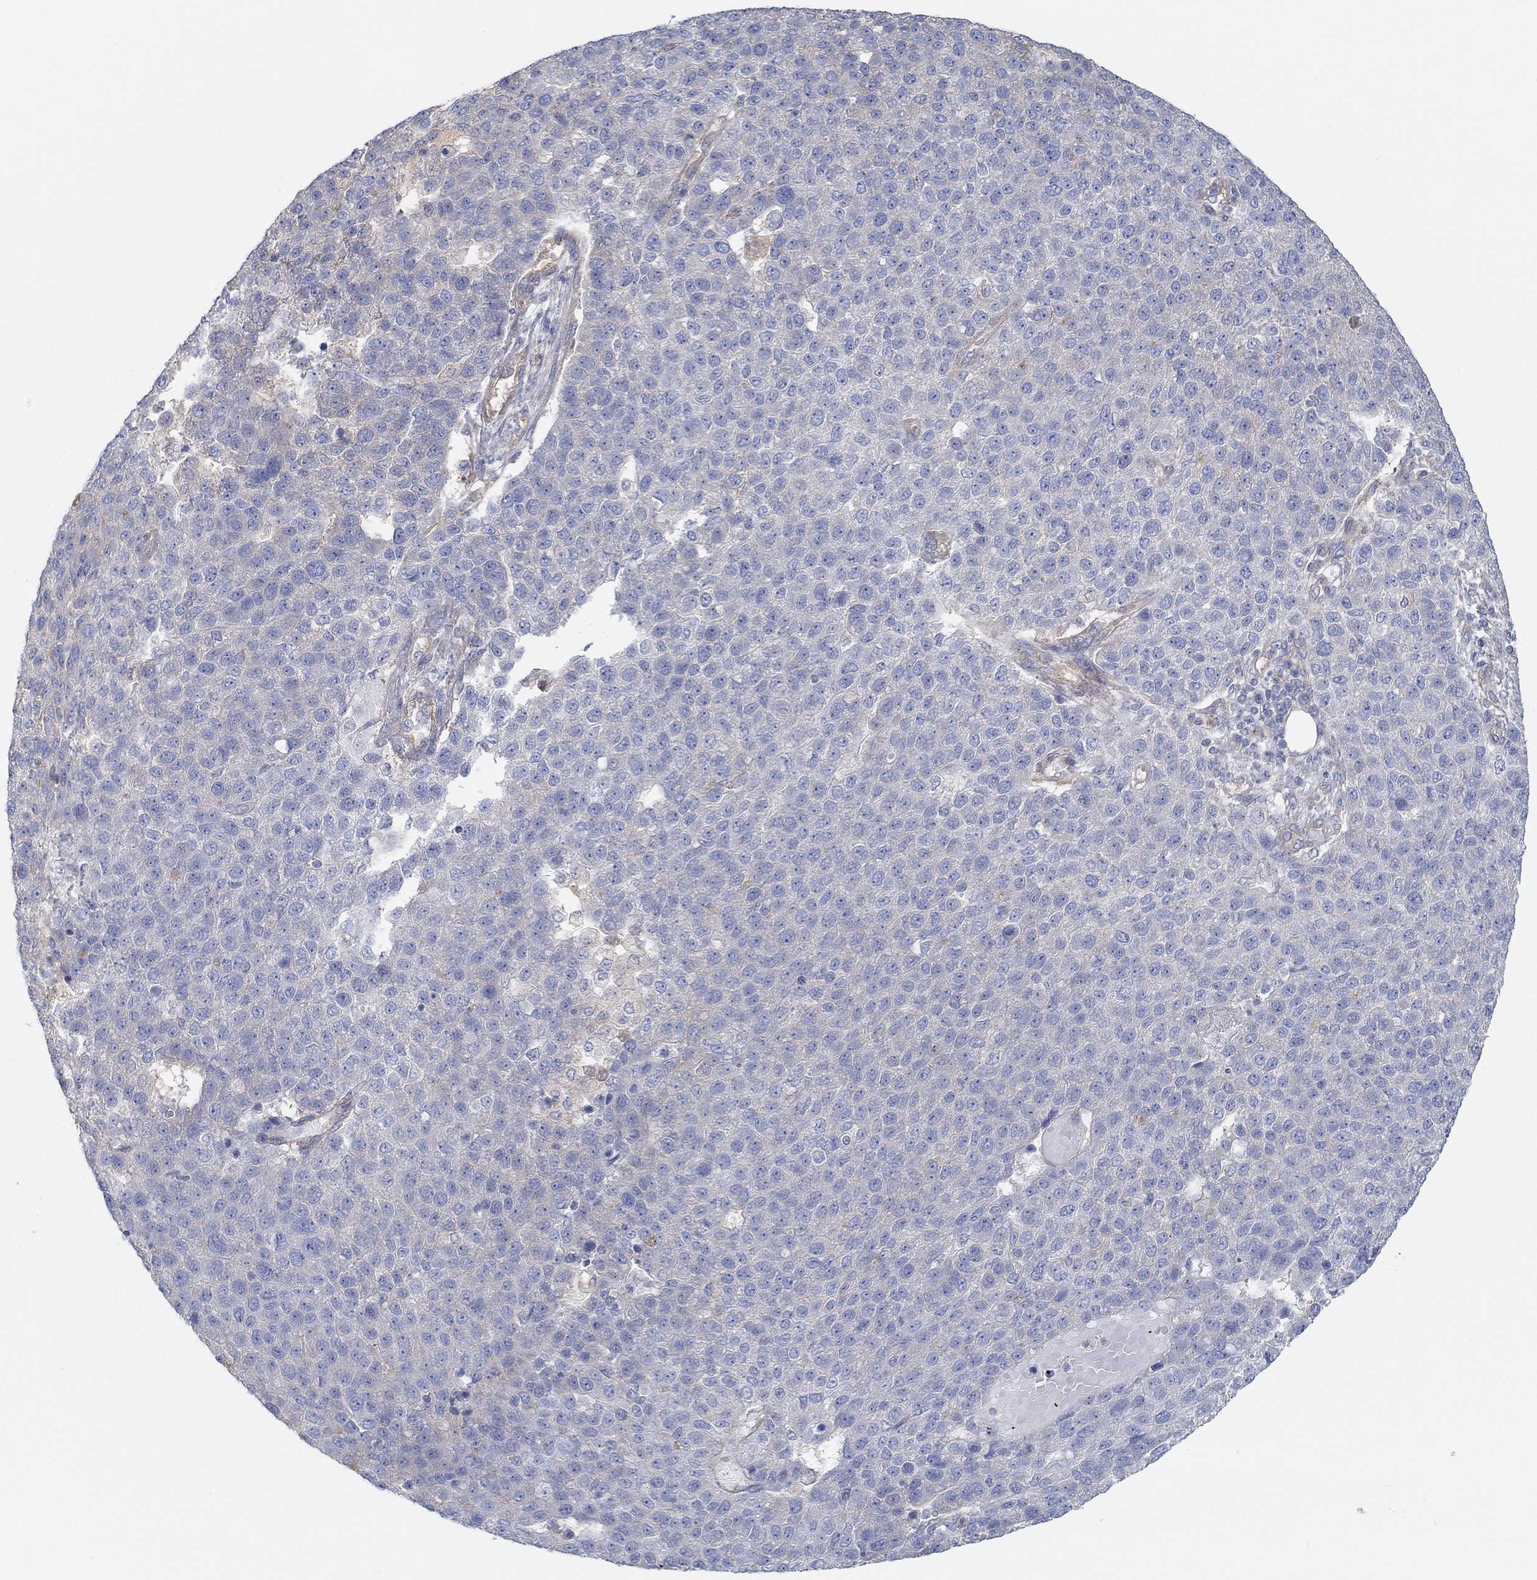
{"staining": {"intensity": "negative", "quantity": "none", "location": "none"}, "tissue": "pancreatic cancer", "cell_type": "Tumor cells", "image_type": "cancer", "snomed": [{"axis": "morphology", "description": "Adenocarcinoma, NOS"}, {"axis": "topography", "description": "Pancreas"}], "caption": "A histopathology image of pancreatic cancer (adenocarcinoma) stained for a protein displays no brown staining in tumor cells. The staining is performed using DAB brown chromogen with nuclei counter-stained in using hematoxylin.", "gene": "SPAG9", "patient": {"sex": "female", "age": 61}}